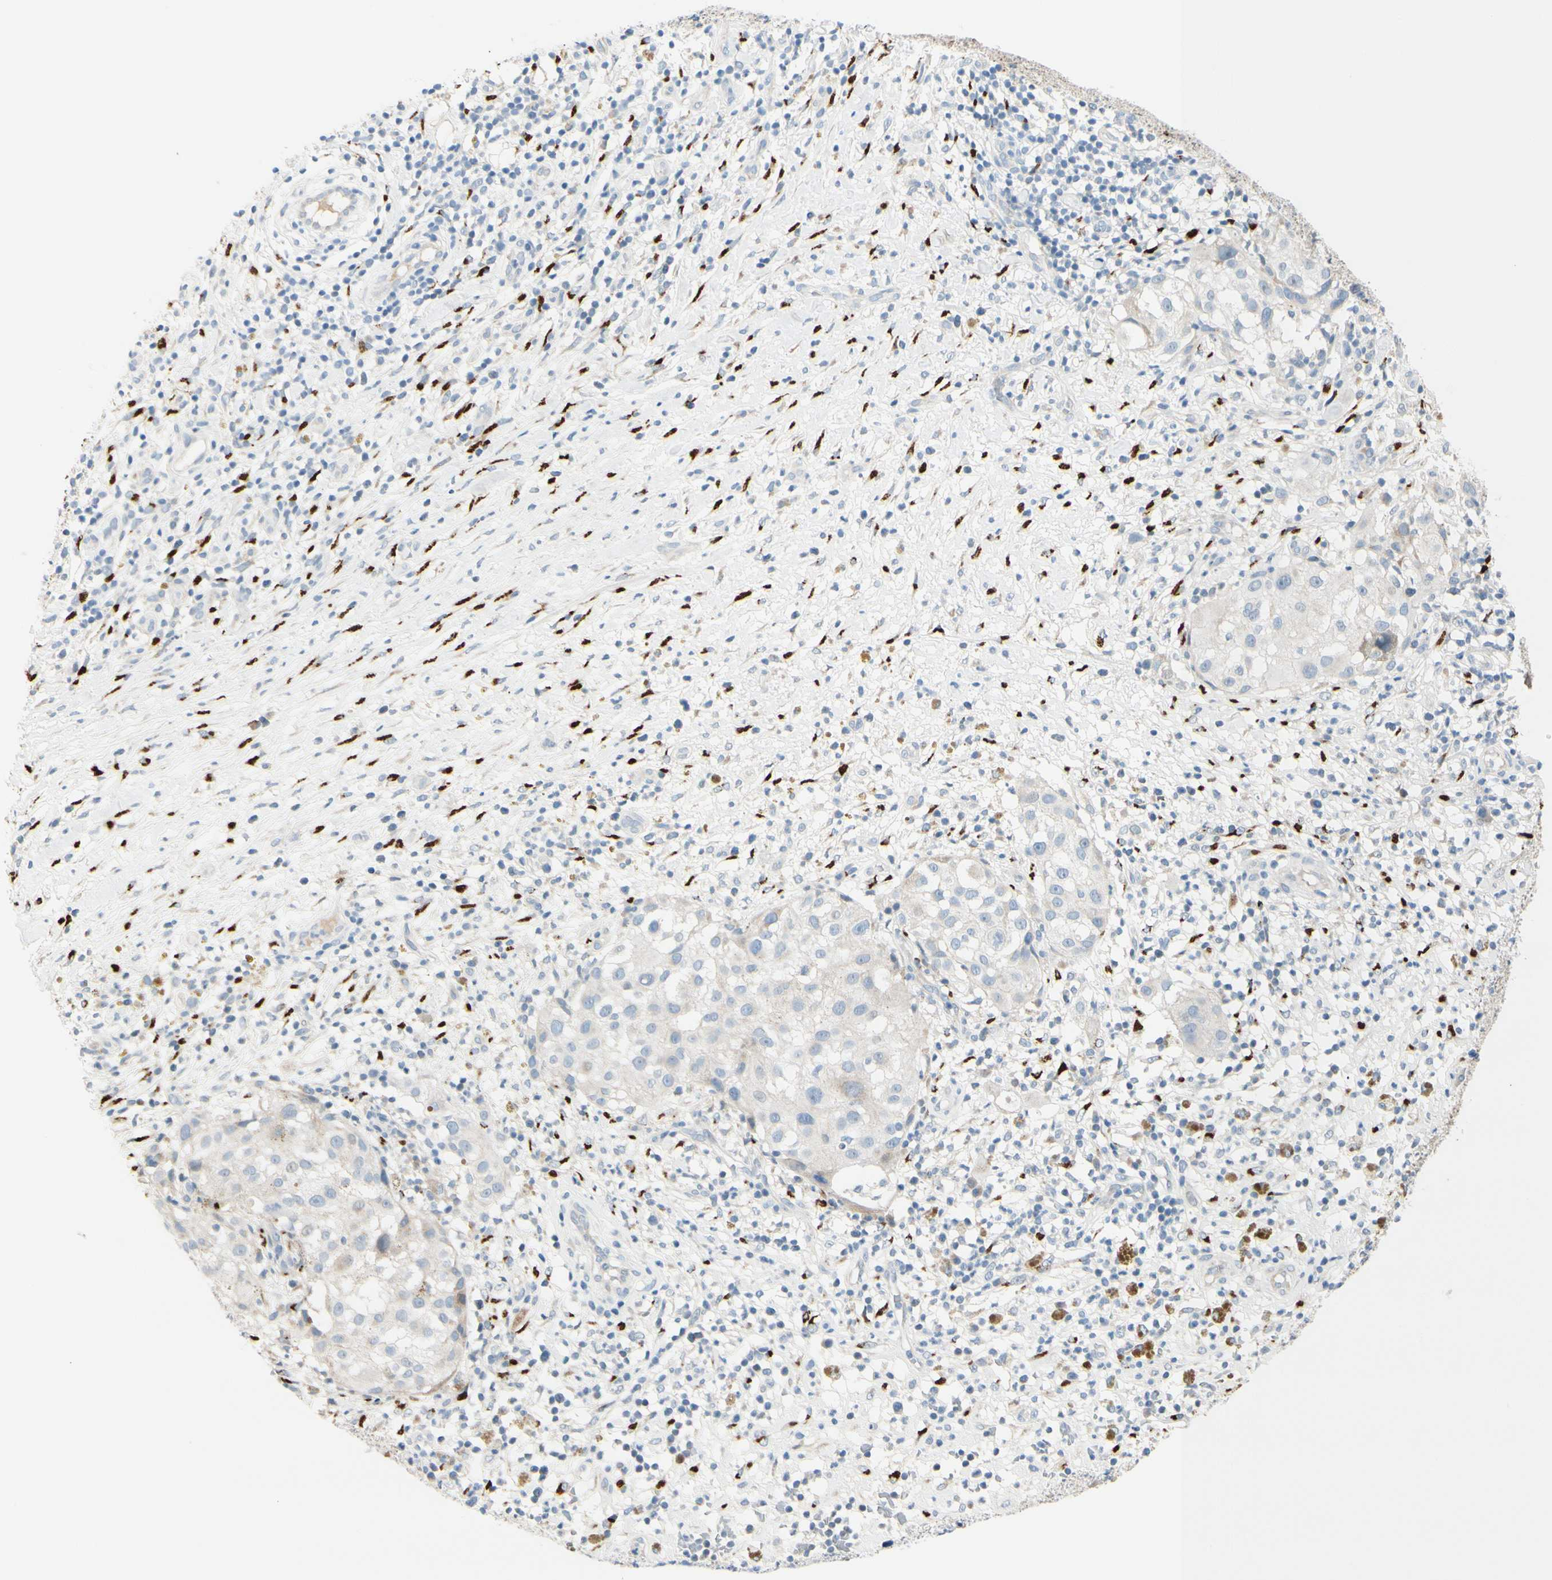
{"staining": {"intensity": "negative", "quantity": "none", "location": "none"}, "tissue": "melanoma", "cell_type": "Tumor cells", "image_type": "cancer", "snomed": [{"axis": "morphology", "description": "Necrosis, NOS"}, {"axis": "morphology", "description": "Malignant melanoma, NOS"}, {"axis": "topography", "description": "Skin"}], "caption": "The photomicrograph exhibits no staining of tumor cells in malignant melanoma.", "gene": "GALNT5", "patient": {"sex": "female", "age": 87}}